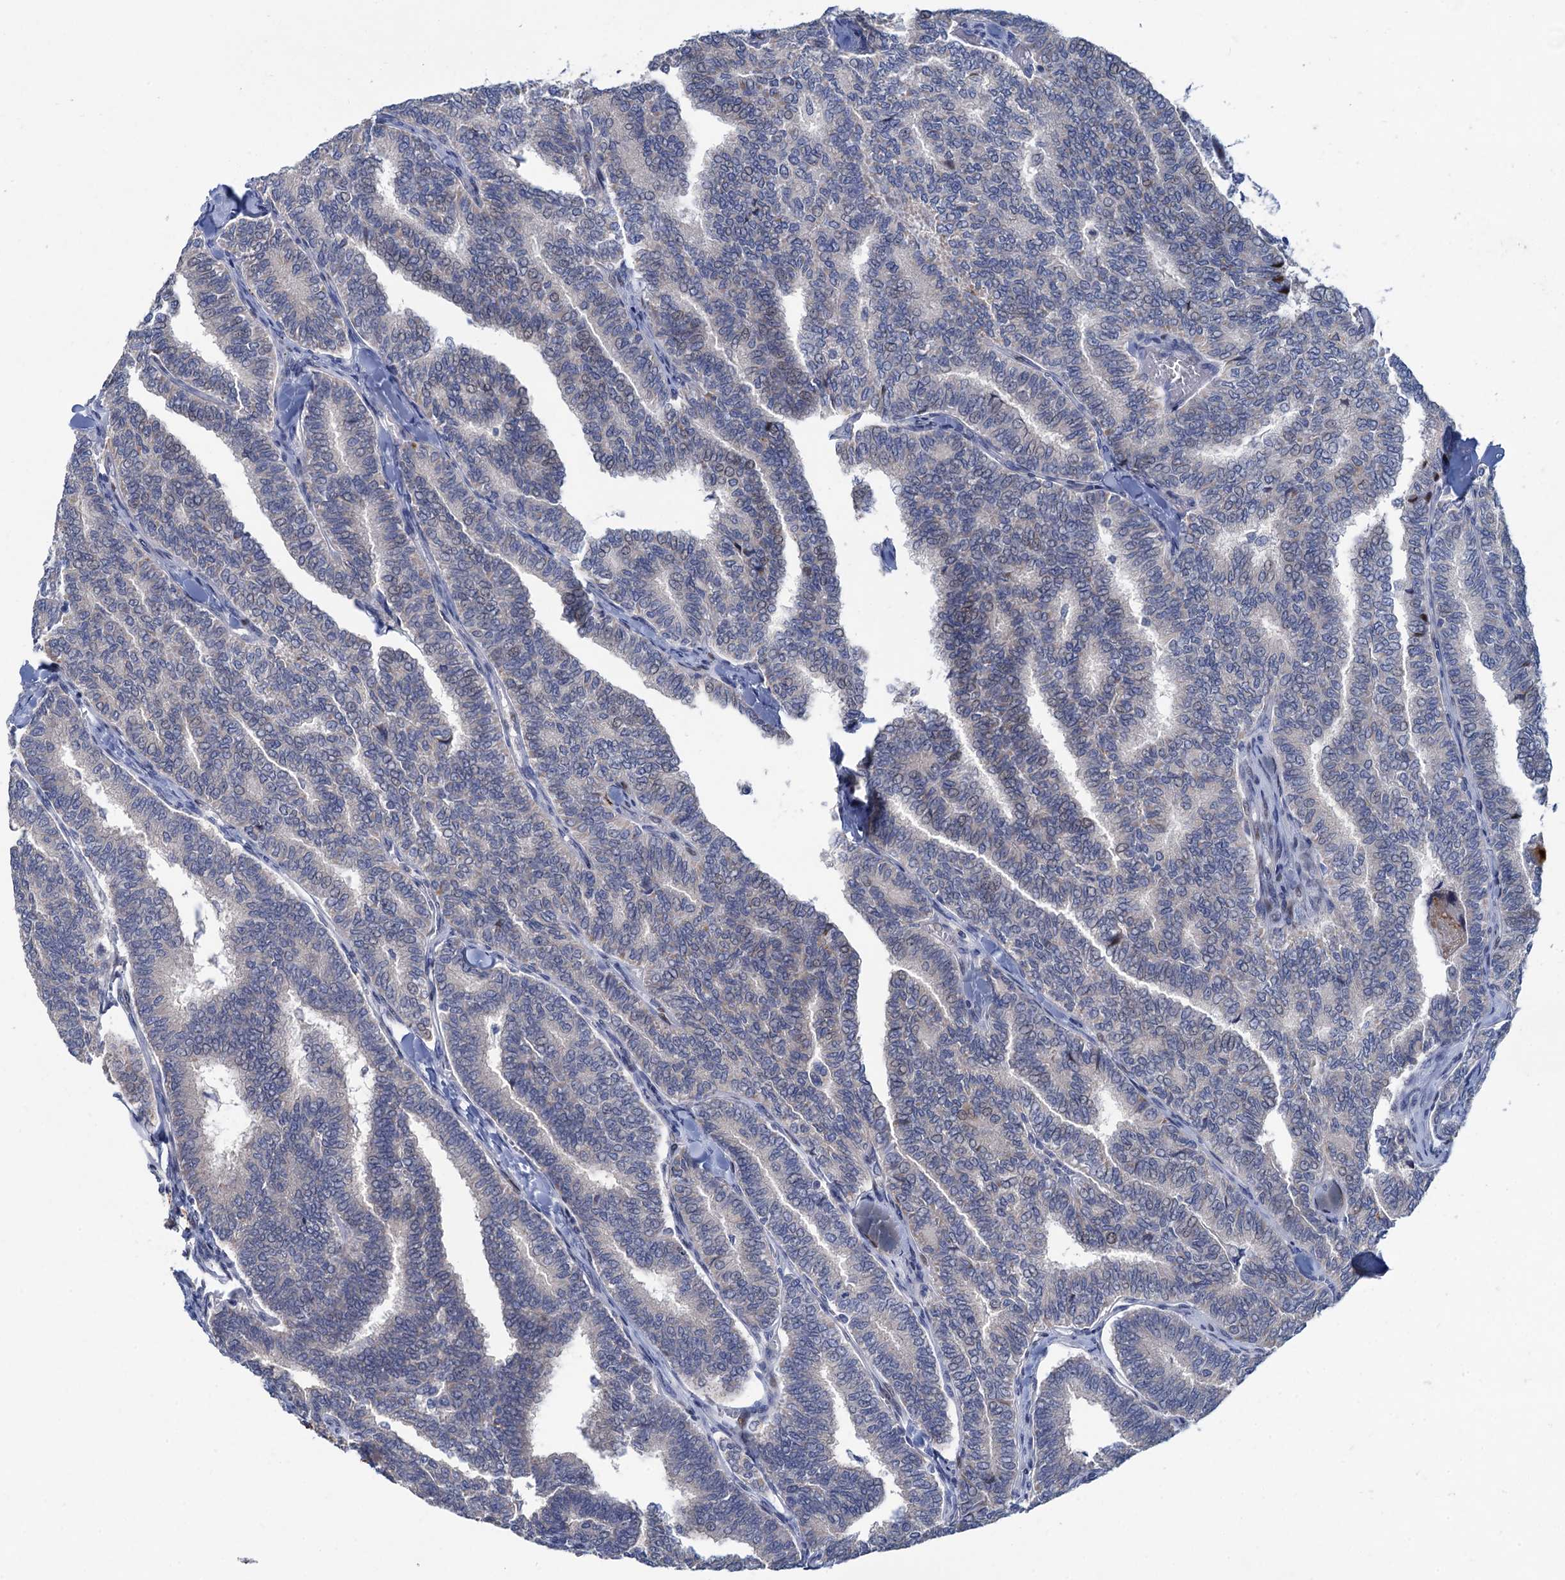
{"staining": {"intensity": "negative", "quantity": "none", "location": "none"}, "tissue": "thyroid cancer", "cell_type": "Tumor cells", "image_type": "cancer", "snomed": [{"axis": "morphology", "description": "Papillary adenocarcinoma, NOS"}, {"axis": "topography", "description": "Thyroid gland"}], "caption": "This is an immunohistochemistry photomicrograph of human thyroid papillary adenocarcinoma. There is no positivity in tumor cells.", "gene": "ESYT3", "patient": {"sex": "female", "age": 35}}